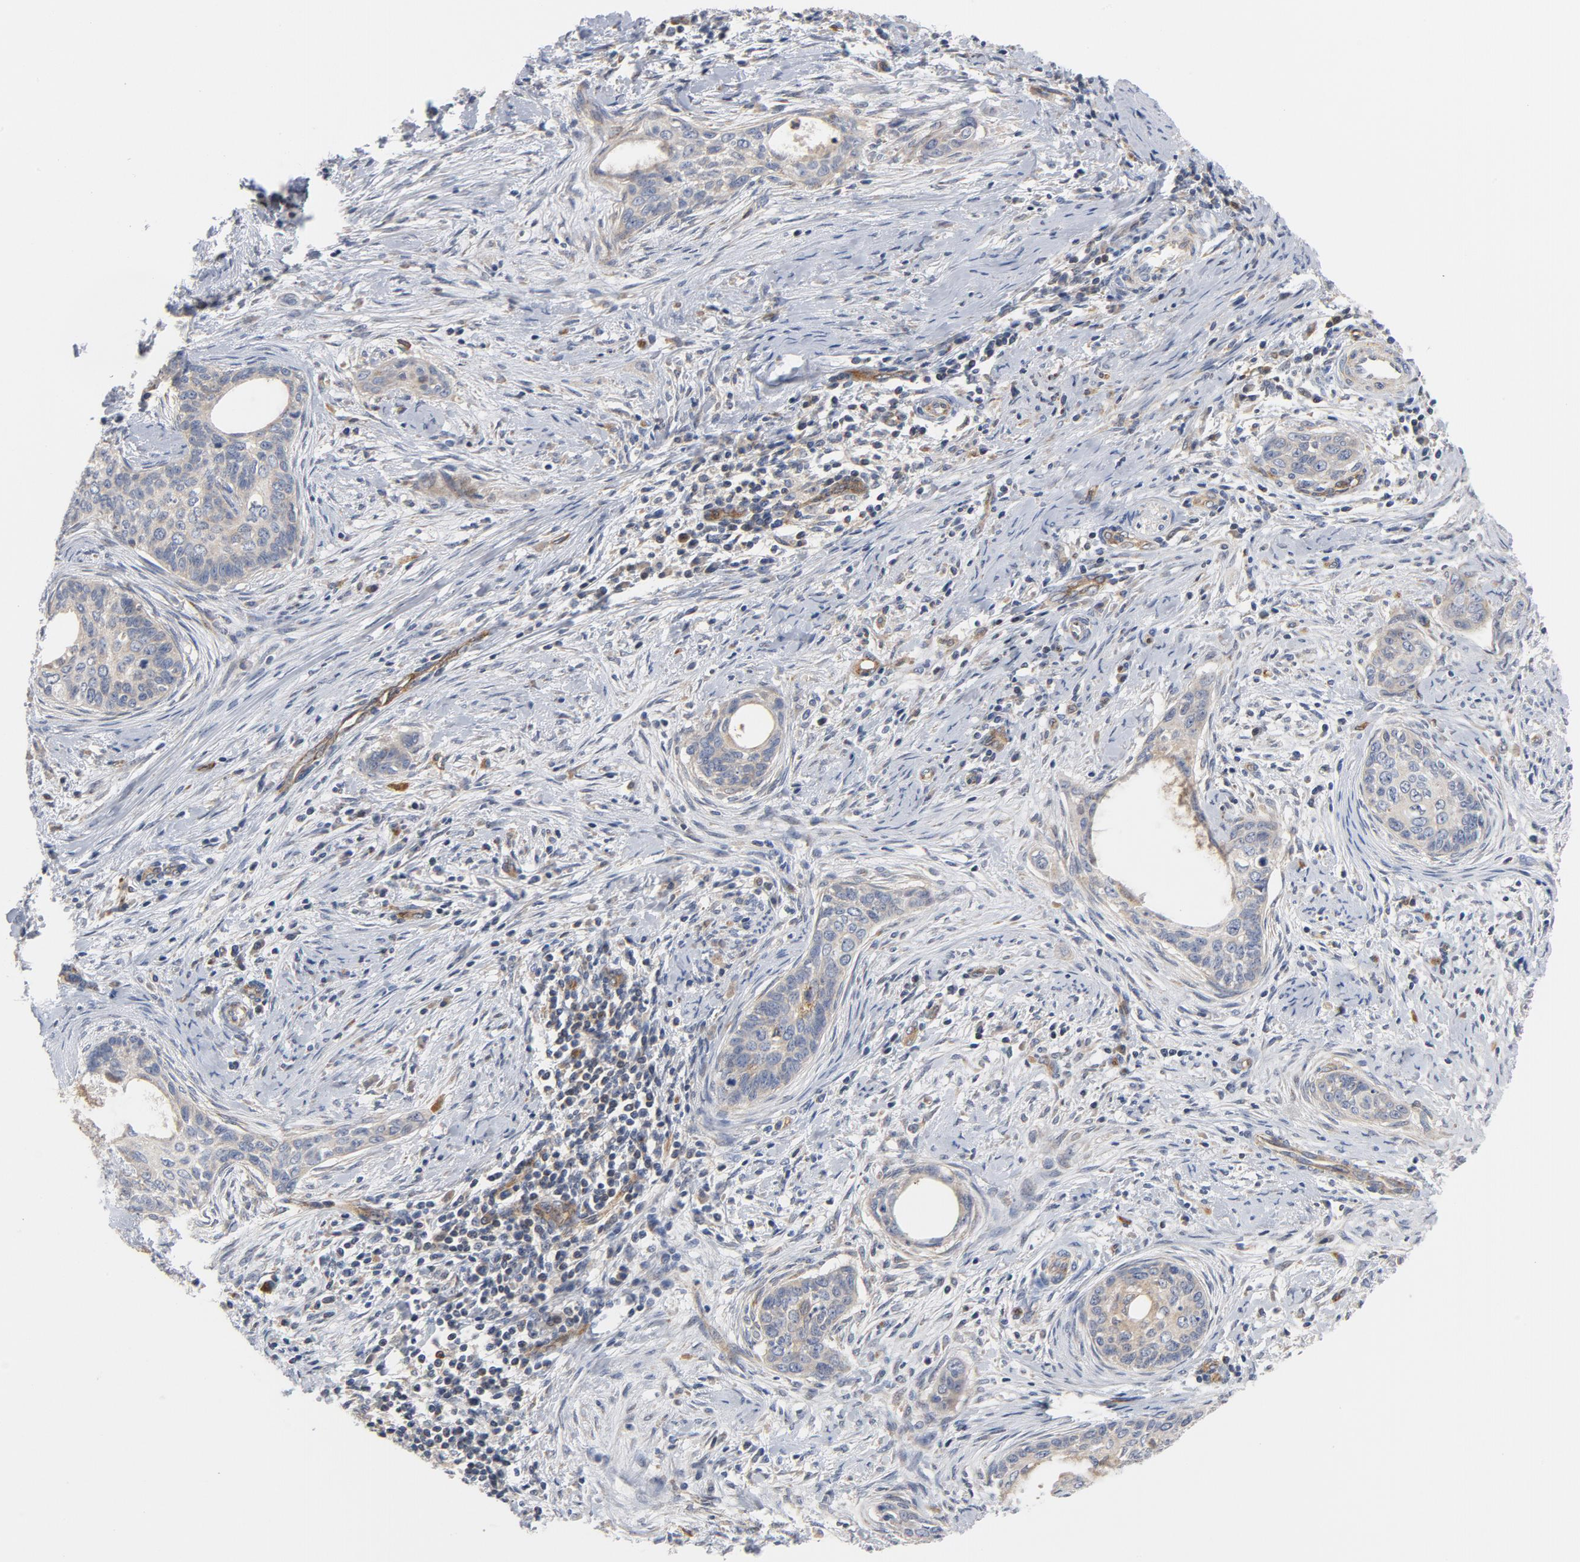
{"staining": {"intensity": "weak", "quantity": ">75%", "location": "cytoplasmic/membranous"}, "tissue": "cervical cancer", "cell_type": "Tumor cells", "image_type": "cancer", "snomed": [{"axis": "morphology", "description": "Squamous cell carcinoma, NOS"}, {"axis": "topography", "description": "Cervix"}], "caption": "Human squamous cell carcinoma (cervical) stained with a protein marker exhibits weak staining in tumor cells.", "gene": "RAPGEF4", "patient": {"sex": "female", "age": 33}}